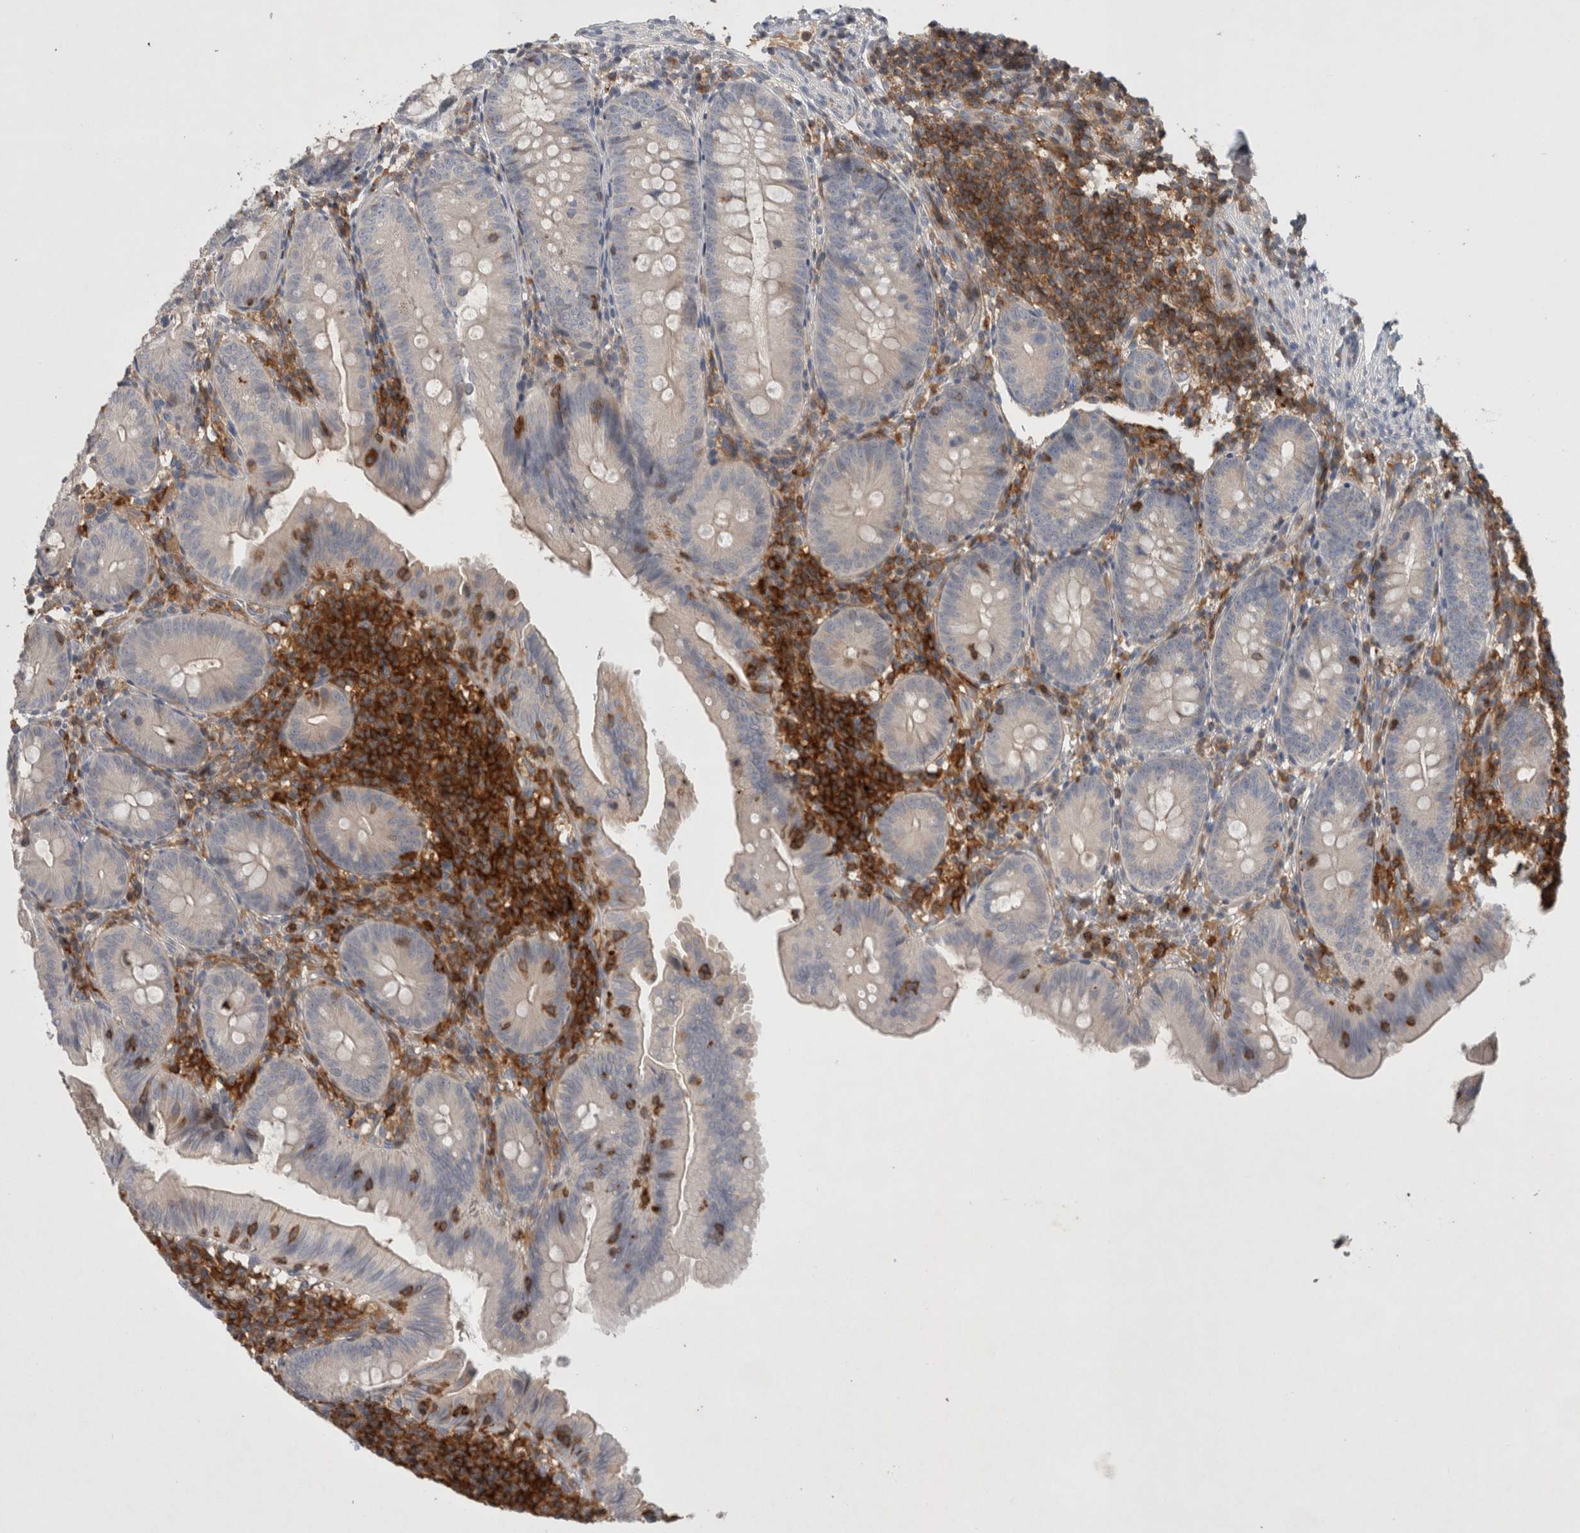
{"staining": {"intensity": "negative", "quantity": "none", "location": "none"}, "tissue": "appendix", "cell_type": "Glandular cells", "image_type": "normal", "snomed": [{"axis": "morphology", "description": "Normal tissue, NOS"}, {"axis": "topography", "description": "Appendix"}], "caption": "This is a micrograph of IHC staining of benign appendix, which shows no staining in glandular cells.", "gene": "GFRA2", "patient": {"sex": "male", "age": 1}}